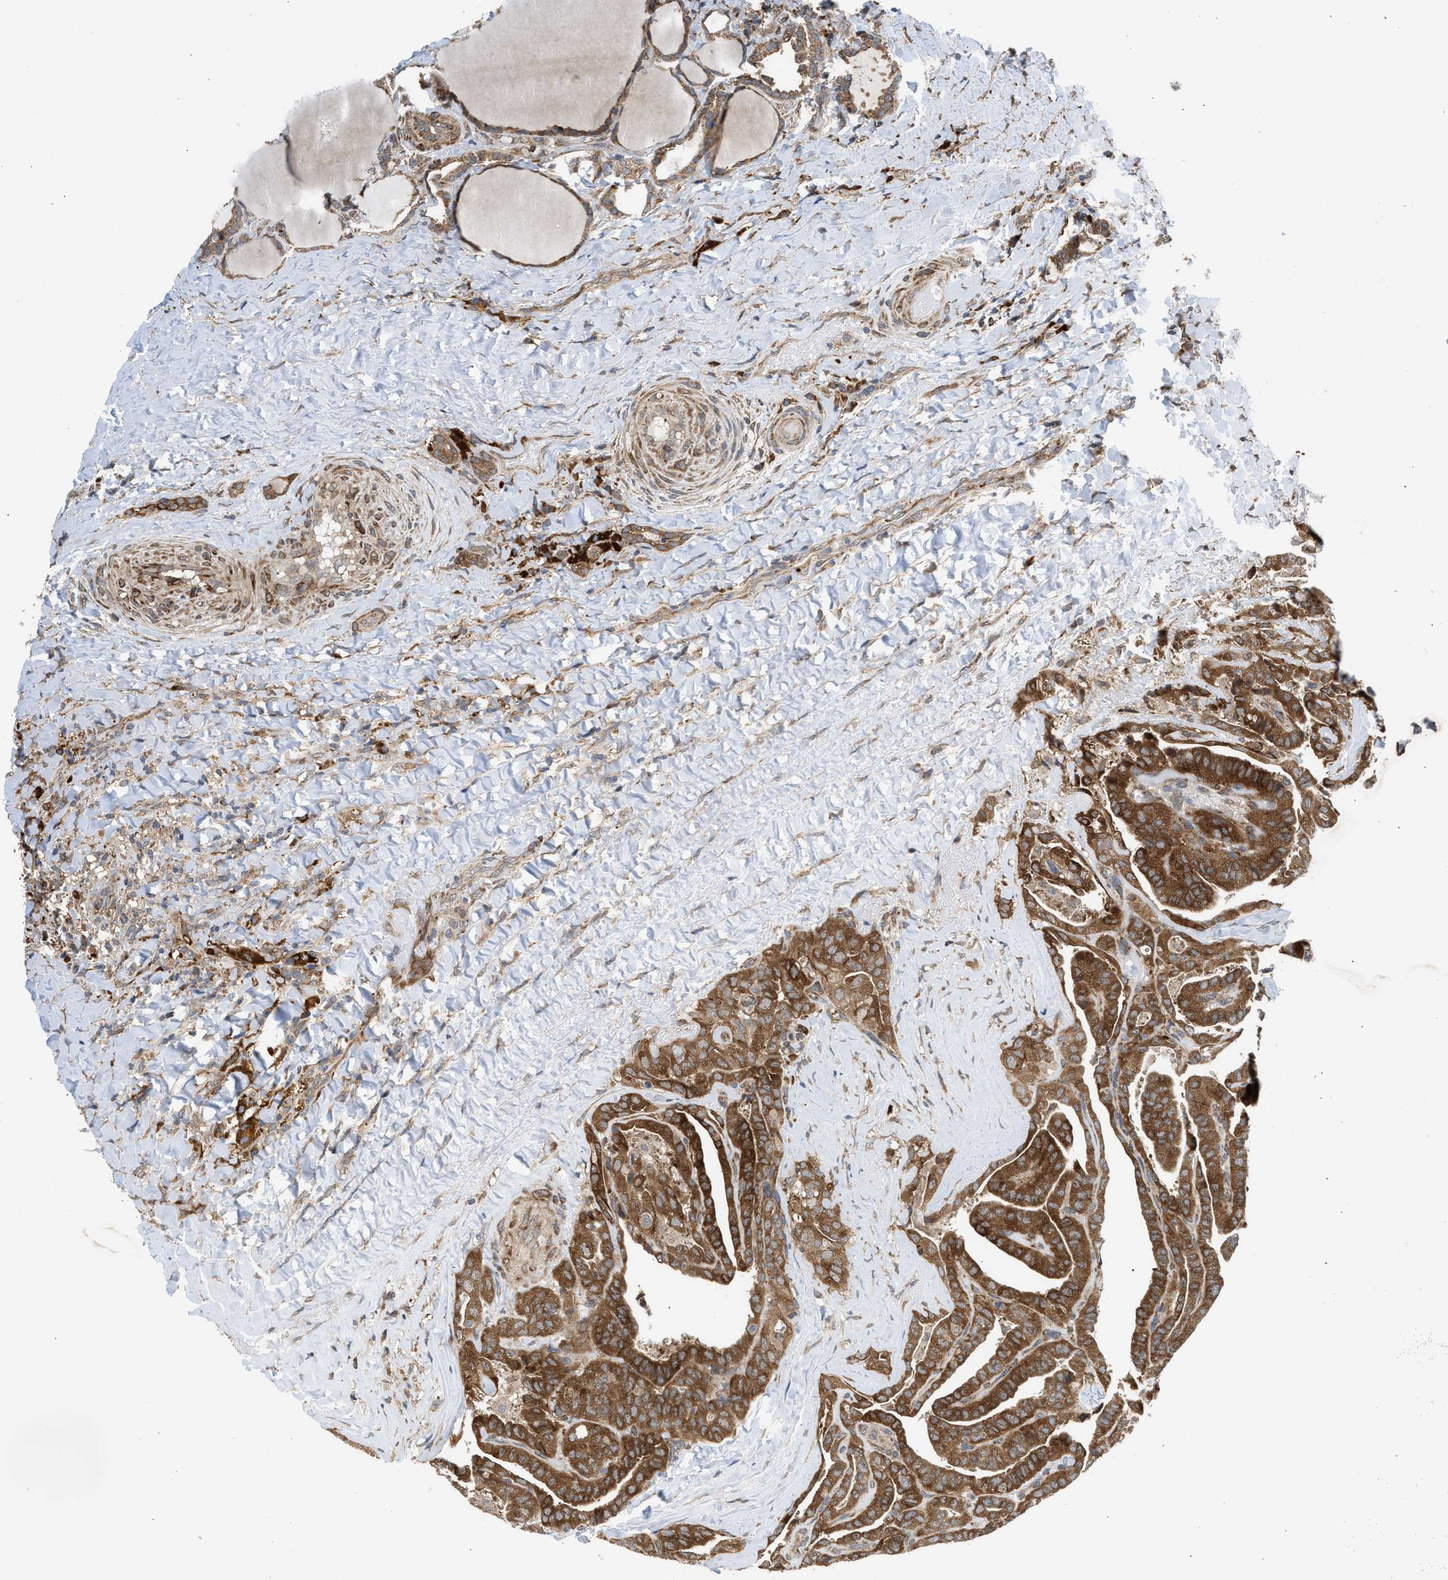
{"staining": {"intensity": "strong", "quantity": ">75%", "location": "cytoplasmic/membranous"}, "tissue": "thyroid cancer", "cell_type": "Tumor cells", "image_type": "cancer", "snomed": [{"axis": "morphology", "description": "Papillary adenocarcinoma, NOS"}, {"axis": "topography", "description": "Thyroid gland"}], "caption": "IHC staining of thyroid cancer (papillary adenocarcinoma), which displays high levels of strong cytoplasmic/membranous staining in about >75% of tumor cells indicating strong cytoplasmic/membranous protein positivity. The staining was performed using DAB (3,3'-diaminobenzidine) (brown) for protein detection and nuclei were counterstained in hematoxylin (blue).", "gene": "POLG2", "patient": {"sex": "male", "age": 77}}